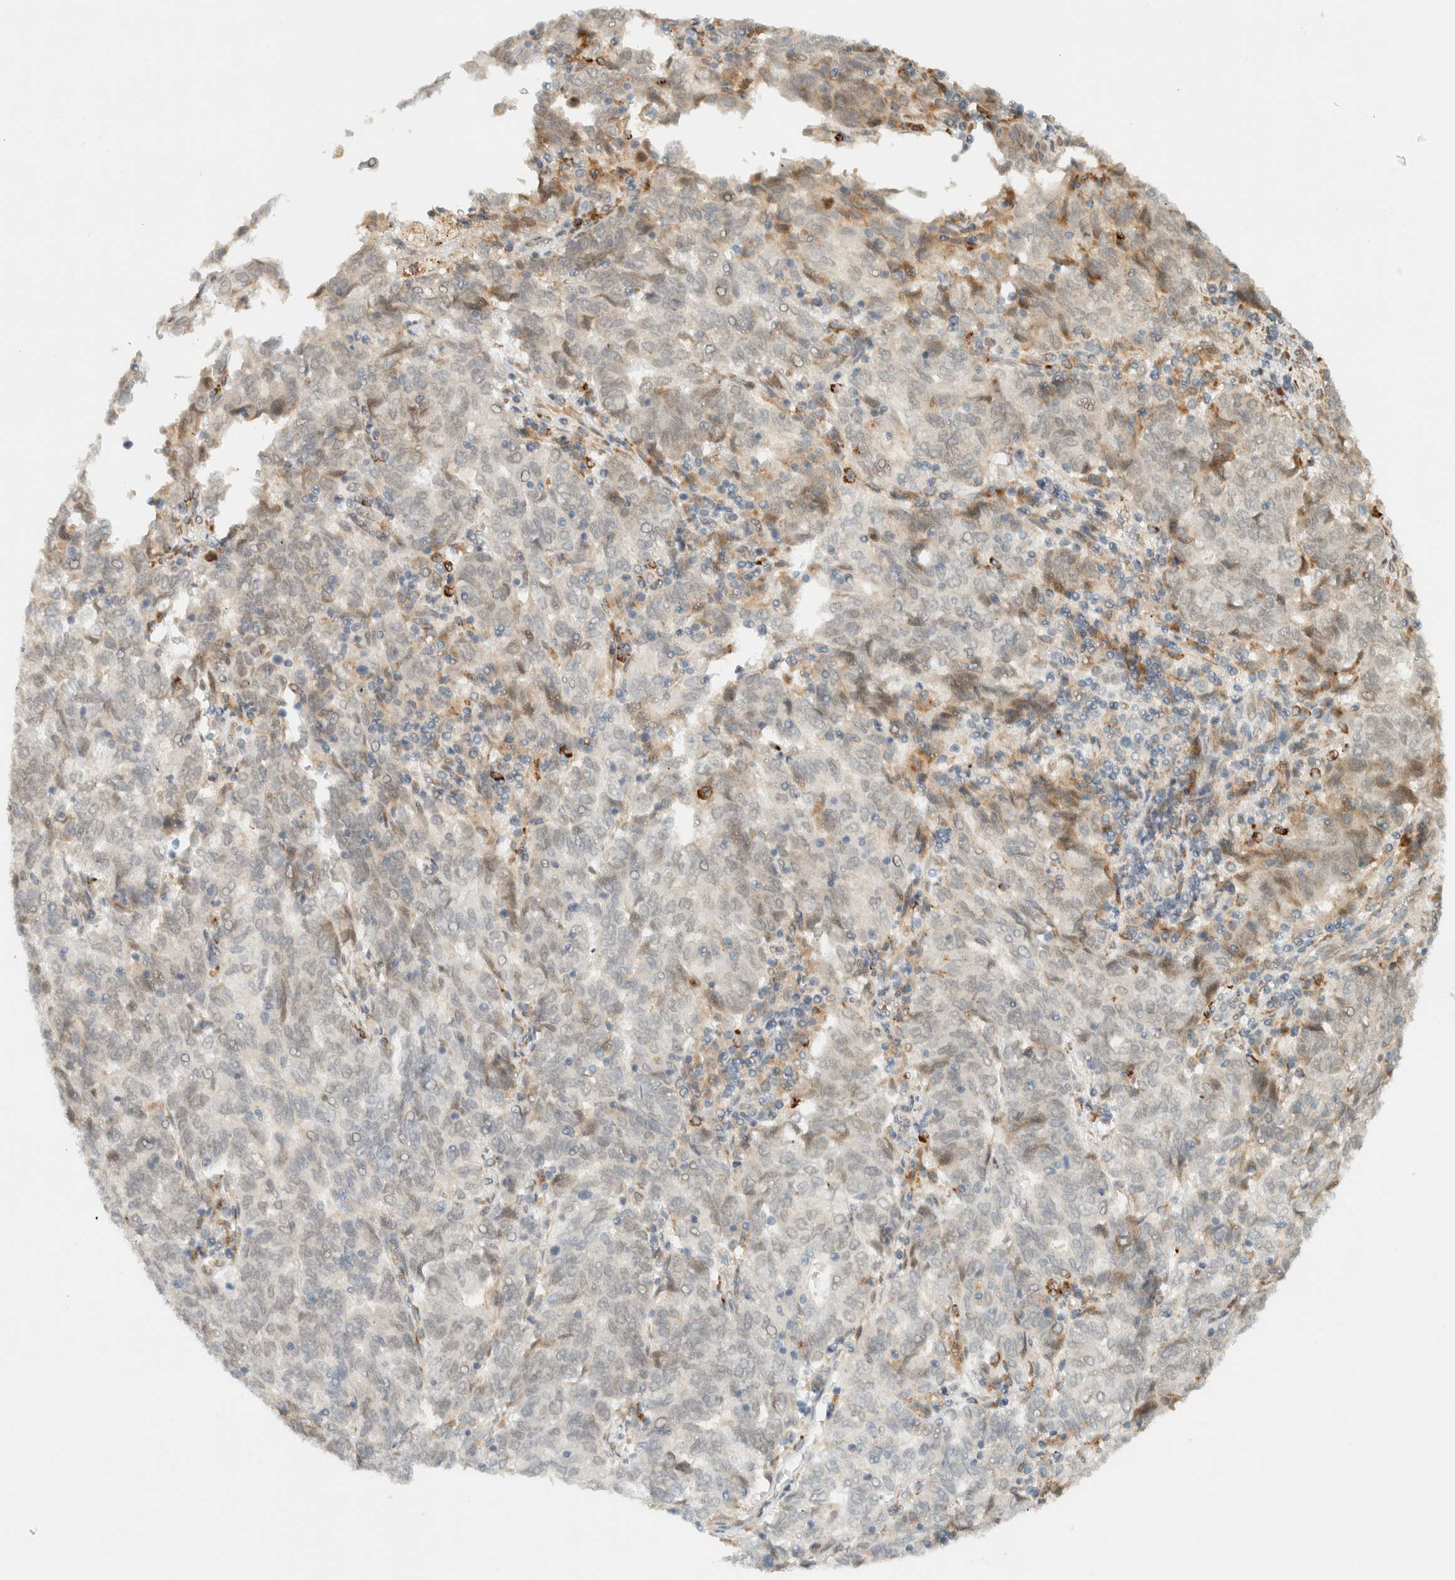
{"staining": {"intensity": "weak", "quantity": "<25%", "location": "cytoplasmic/membranous"}, "tissue": "endometrial cancer", "cell_type": "Tumor cells", "image_type": "cancer", "snomed": [{"axis": "morphology", "description": "Adenocarcinoma, NOS"}, {"axis": "topography", "description": "Endometrium"}], "caption": "The micrograph exhibits no significant staining in tumor cells of adenocarcinoma (endometrial).", "gene": "ITPRID1", "patient": {"sex": "female", "age": 80}}